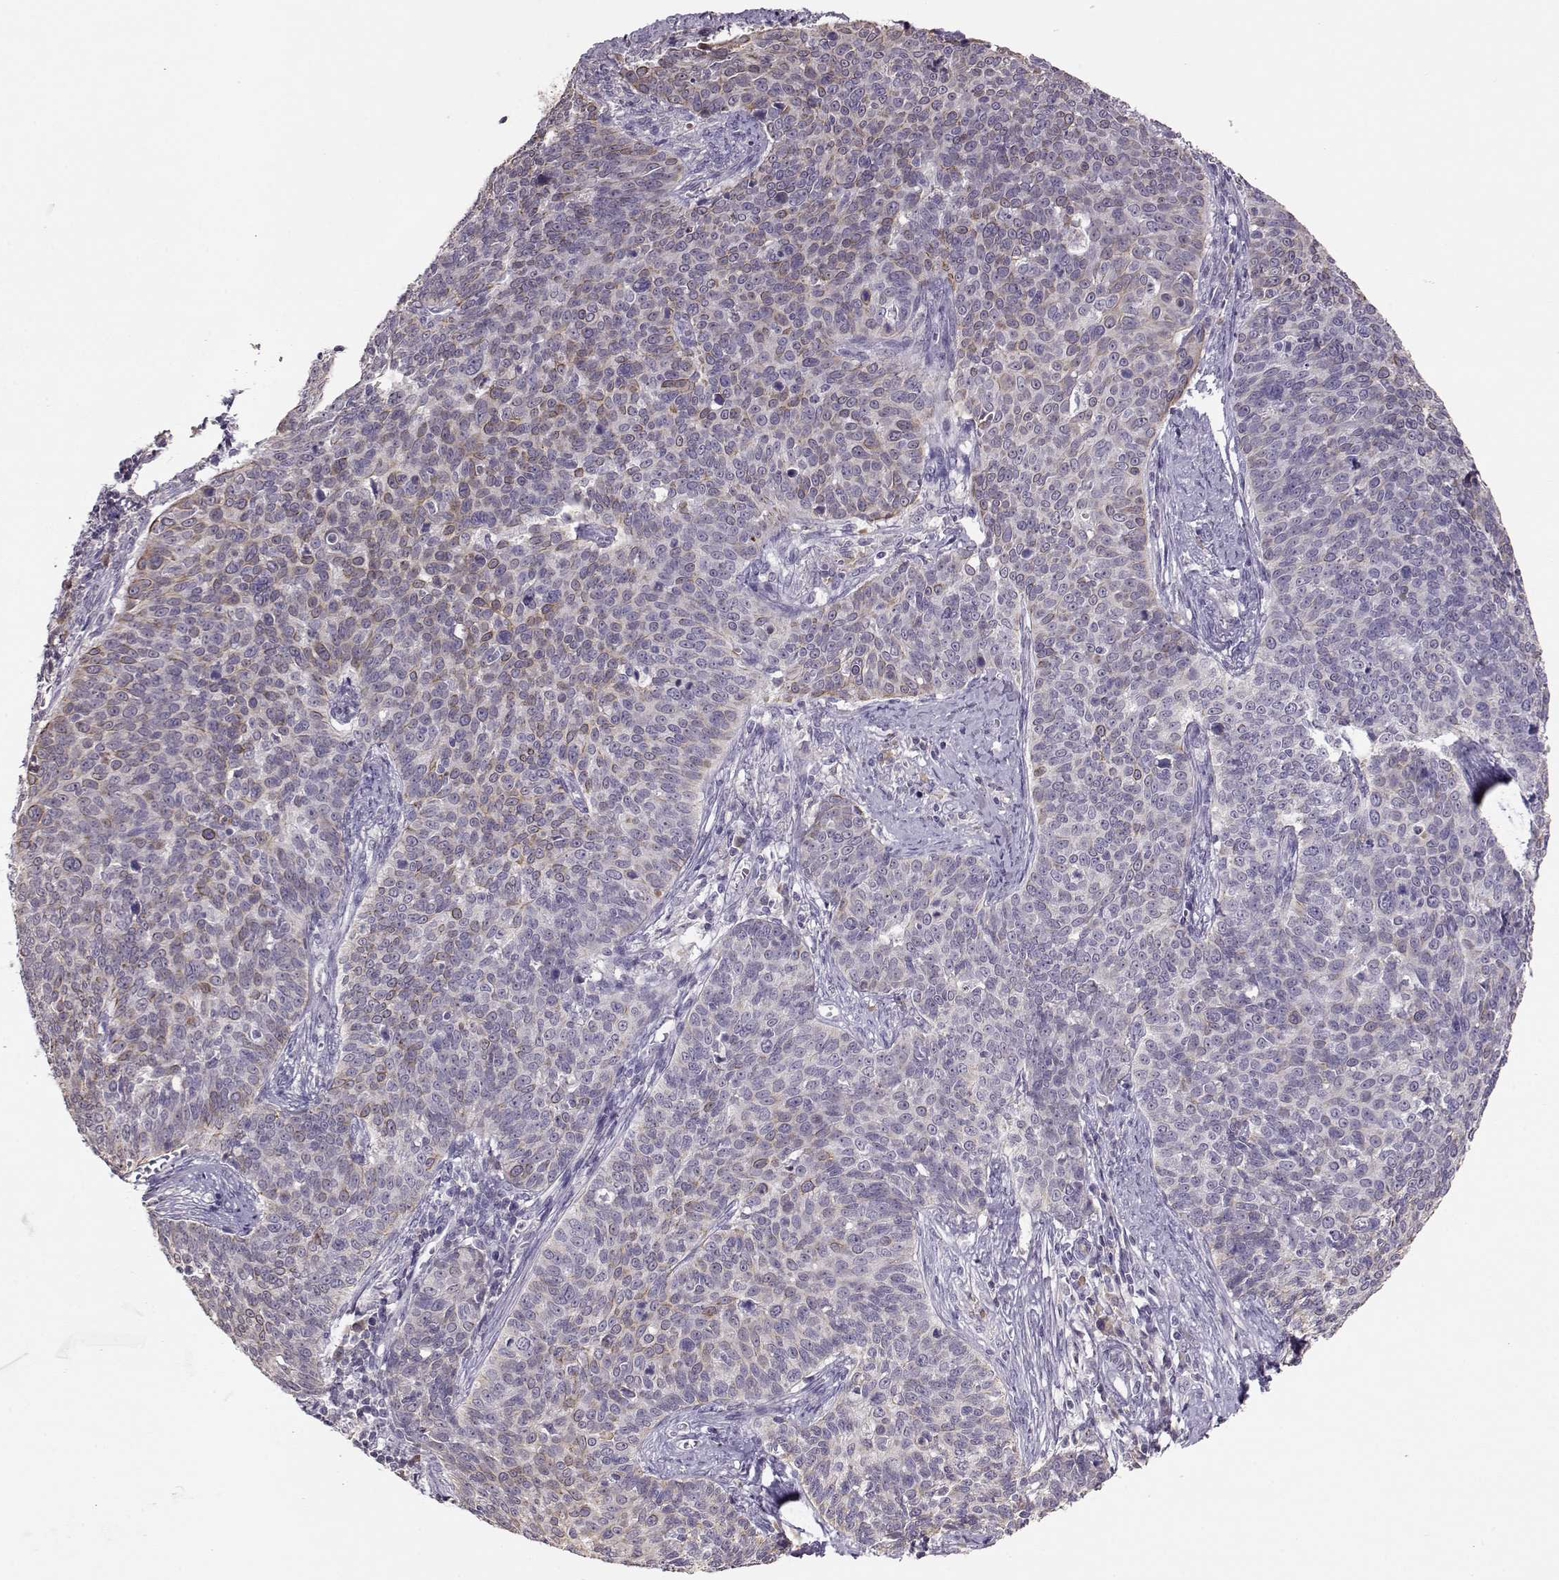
{"staining": {"intensity": "moderate", "quantity": "<25%", "location": "cytoplasmic/membranous"}, "tissue": "cervical cancer", "cell_type": "Tumor cells", "image_type": "cancer", "snomed": [{"axis": "morphology", "description": "Squamous cell carcinoma, NOS"}, {"axis": "topography", "description": "Cervix"}], "caption": "High-magnification brightfield microscopy of cervical cancer stained with DAB (3,3'-diaminobenzidine) (brown) and counterstained with hematoxylin (blue). tumor cells exhibit moderate cytoplasmic/membranous staining is seen in about<25% of cells.", "gene": "TACR1", "patient": {"sex": "female", "age": 39}}